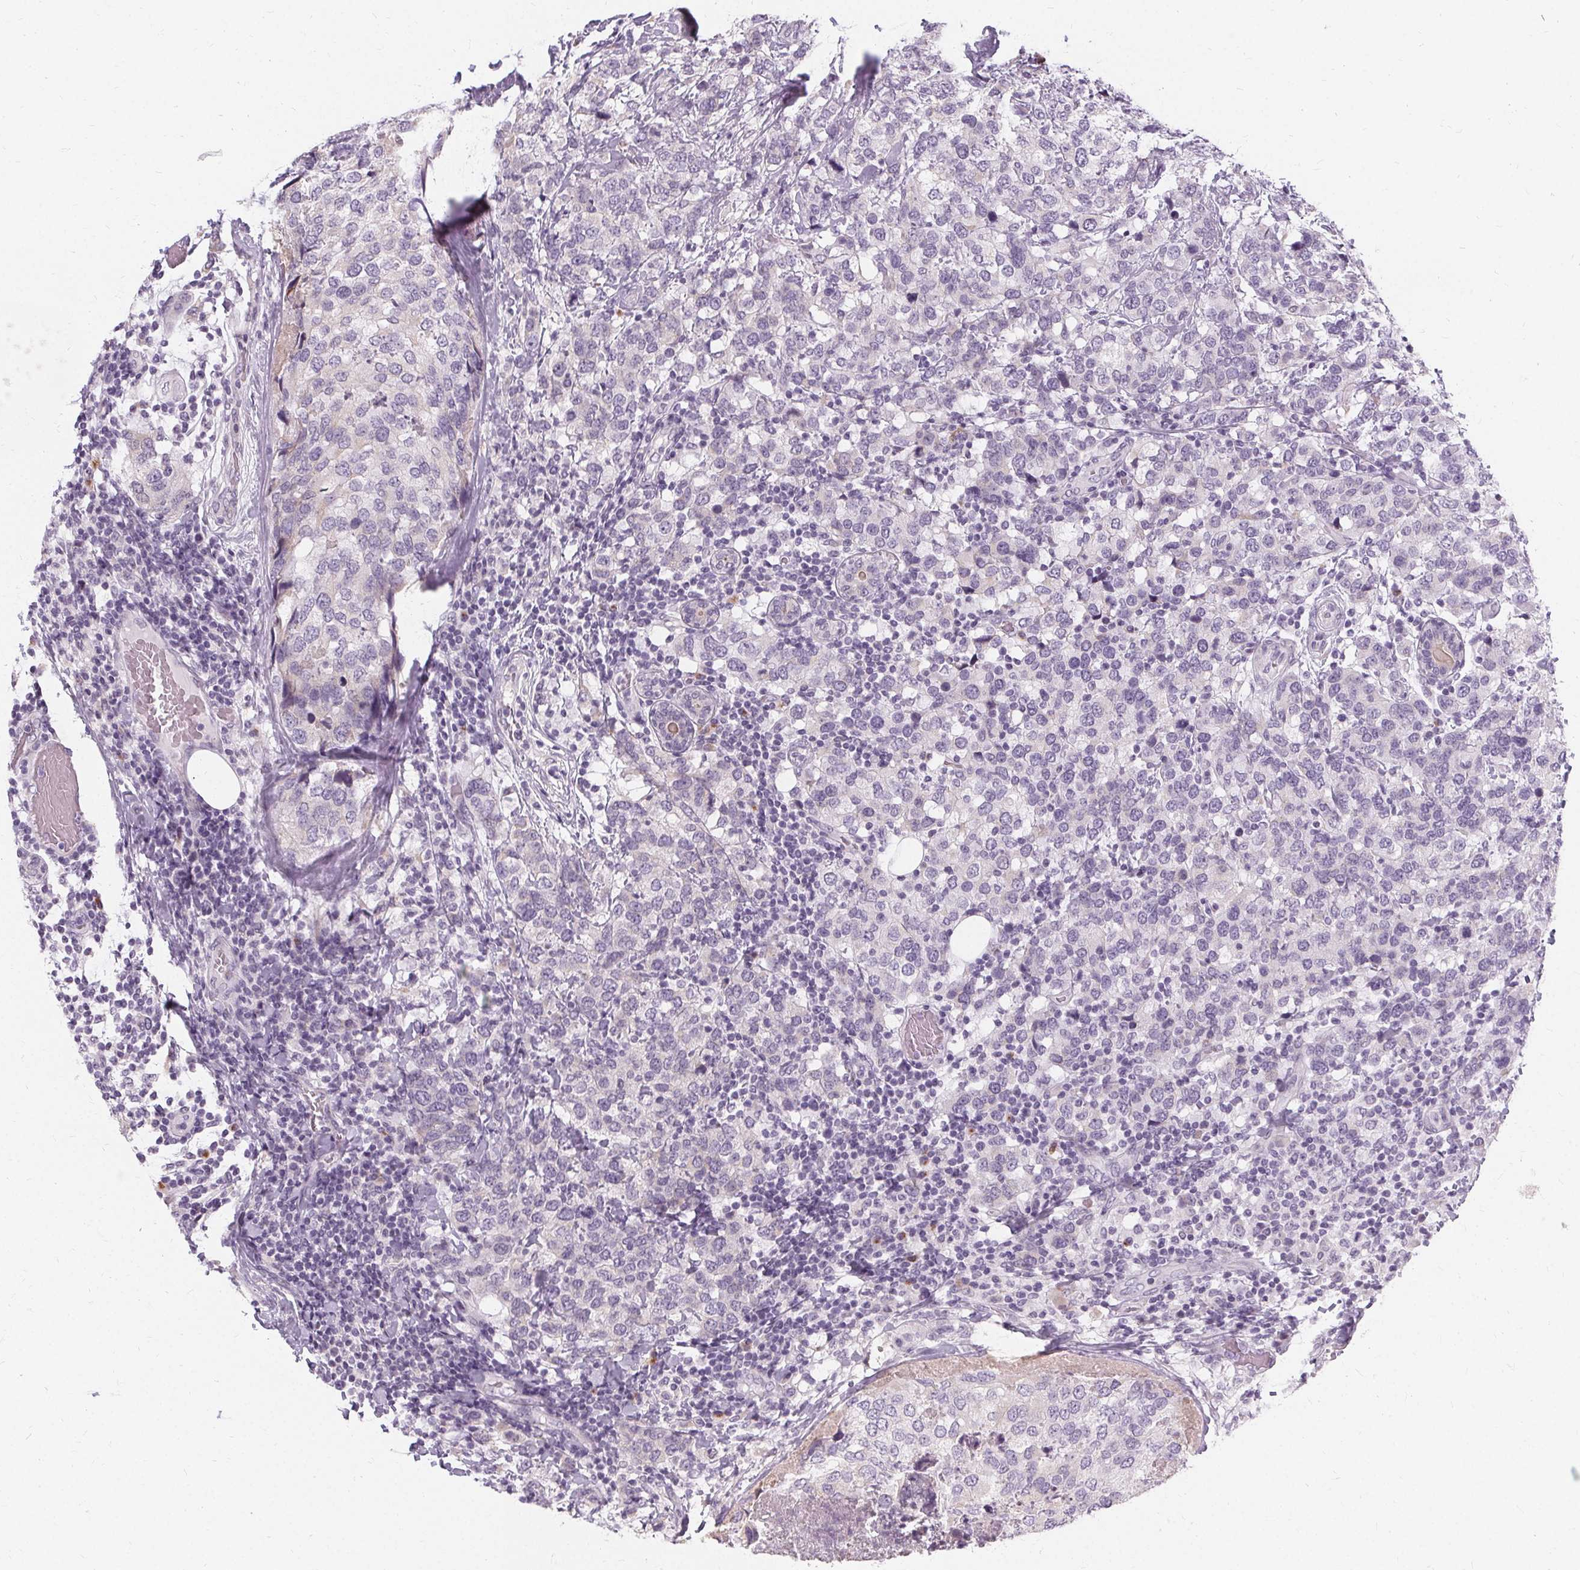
{"staining": {"intensity": "negative", "quantity": "none", "location": "none"}, "tissue": "breast cancer", "cell_type": "Tumor cells", "image_type": "cancer", "snomed": [{"axis": "morphology", "description": "Lobular carcinoma"}, {"axis": "topography", "description": "Breast"}], "caption": "Tumor cells are negative for protein expression in human breast cancer.", "gene": "FCRL3", "patient": {"sex": "female", "age": 59}}